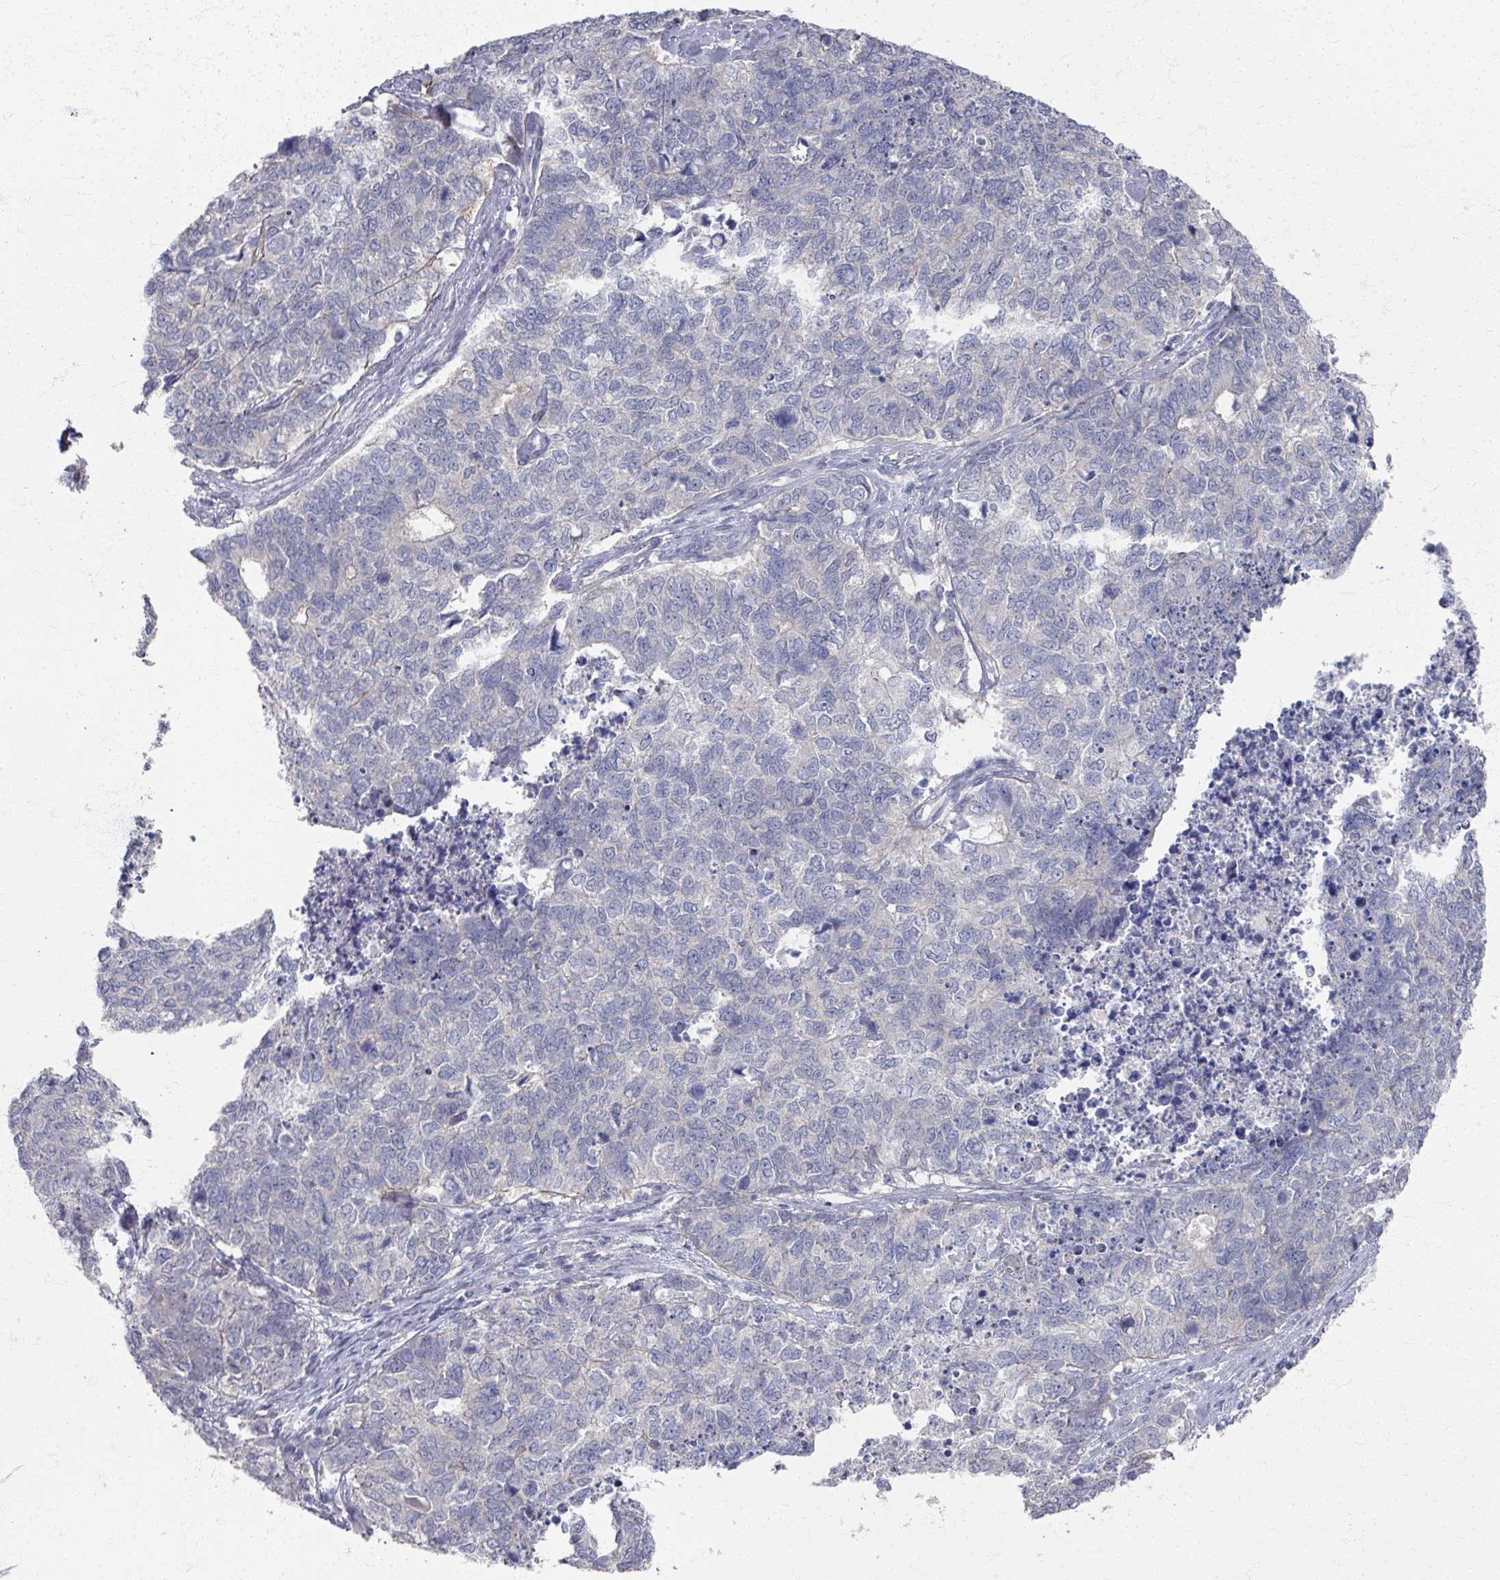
{"staining": {"intensity": "negative", "quantity": "none", "location": "none"}, "tissue": "cervical cancer", "cell_type": "Tumor cells", "image_type": "cancer", "snomed": [{"axis": "morphology", "description": "Squamous cell carcinoma, NOS"}, {"axis": "topography", "description": "Cervix"}], "caption": "DAB immunohistochemical staining of cervical cancer exhibits no significant staining in tumor cells.", "gene": "TTYH3", "patient": {"sex": "female", "age": 63}}